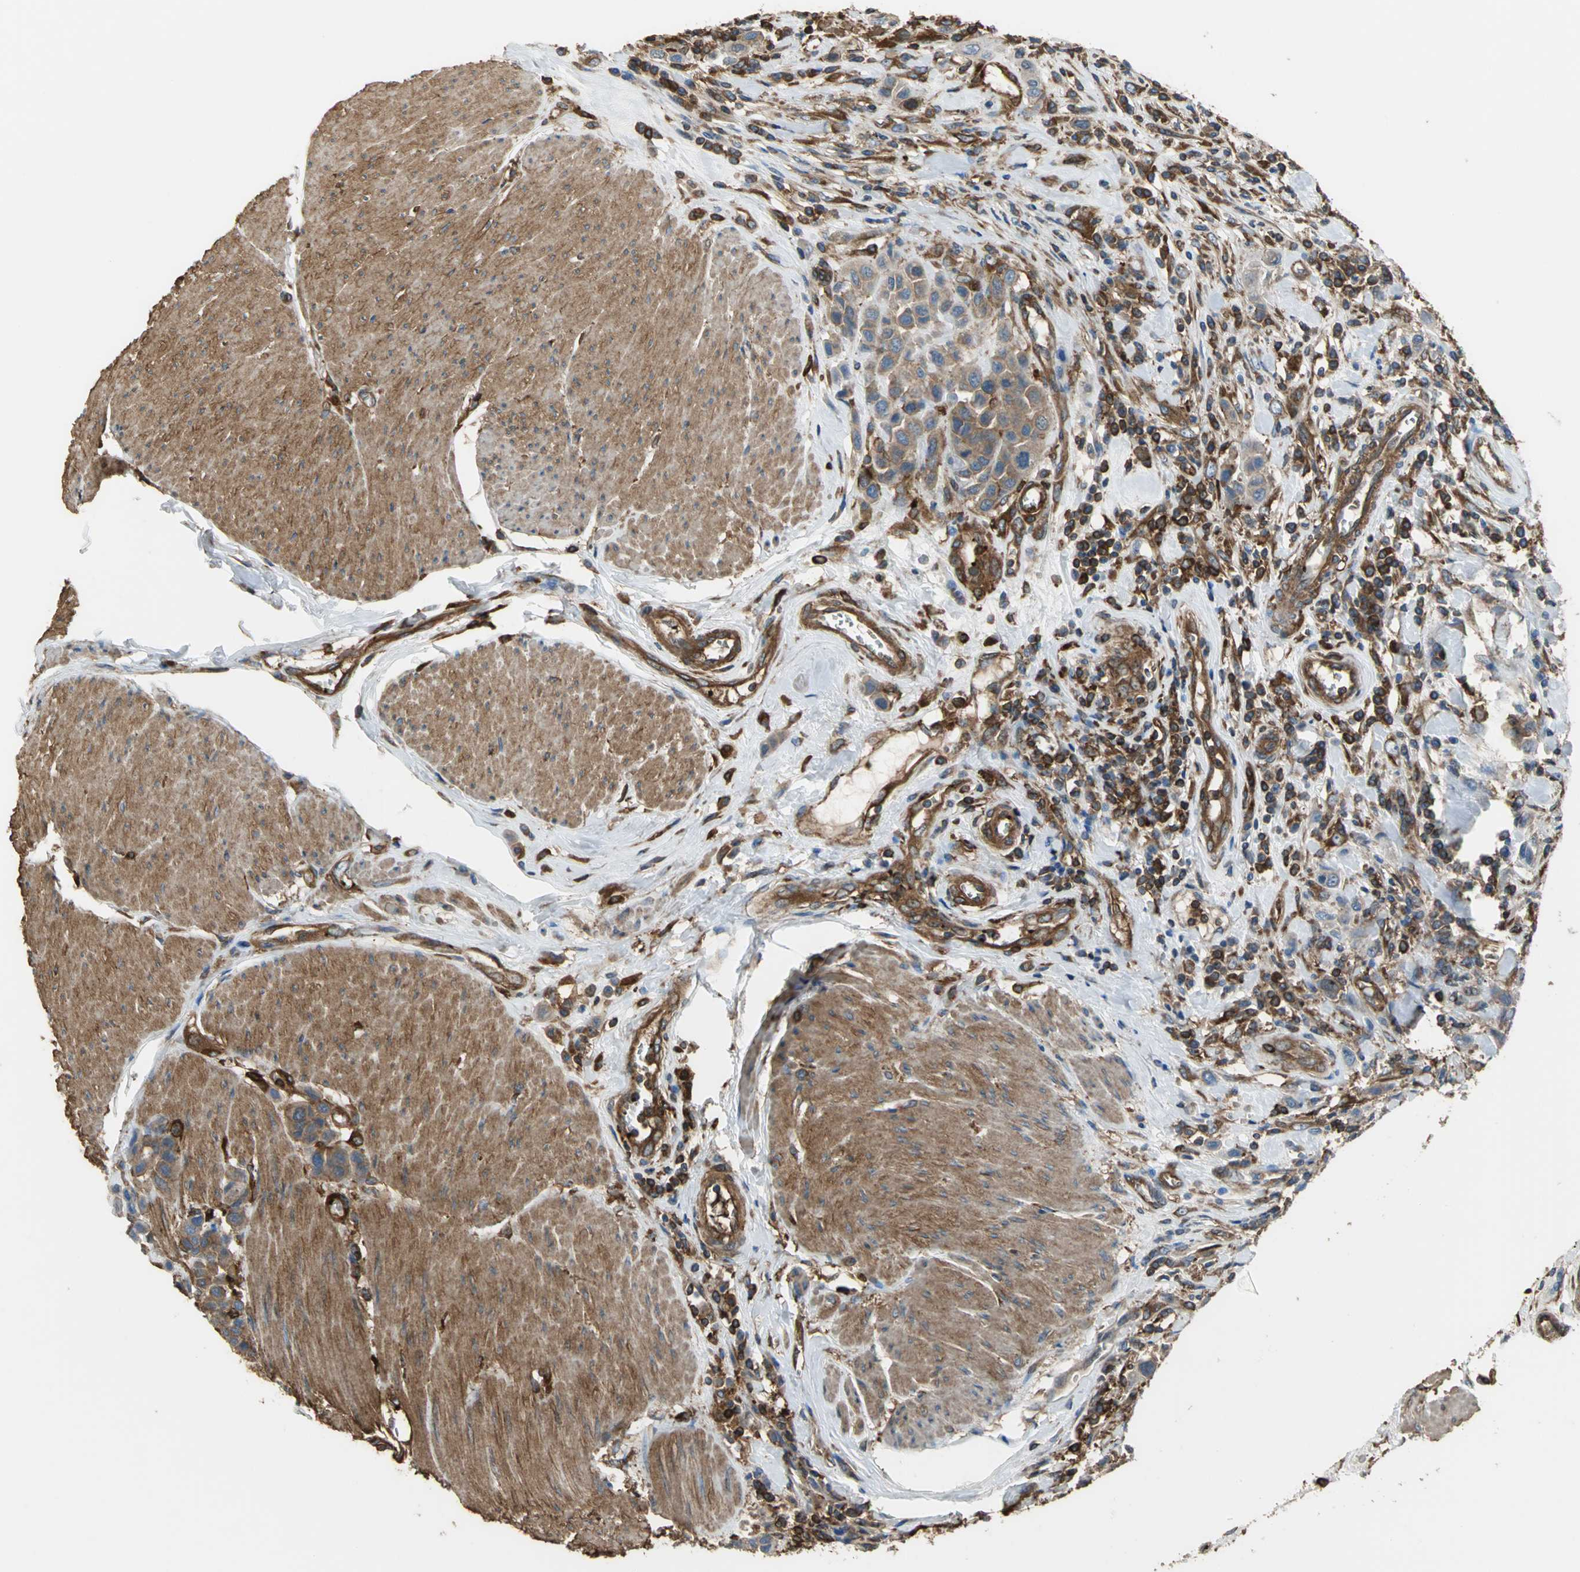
{"staining": {"intensity": "moderate", "quantity": "25%-75%", "location": "cytoplasmic/membranous"}, "tissue": "urothelial cancer", "cell_type": "Tumor cells", "image_type": "cancer", "snomed": [{"axis": "morphology", "description": "Urothelial carcinoma, High grade"}, {"axis": "topography", "description": "Urinary bladder"}], "caption": "Tumor cells display medium levels of moderate cytoplasmic/membranous expression in about 25%-75% of cells in urothelial carcinoma (high-grade). The protein is shown in brown color, while the nuclei are stained blue.", "gene": "TLN1", "patient": {"sex": "male", "age": 50}}